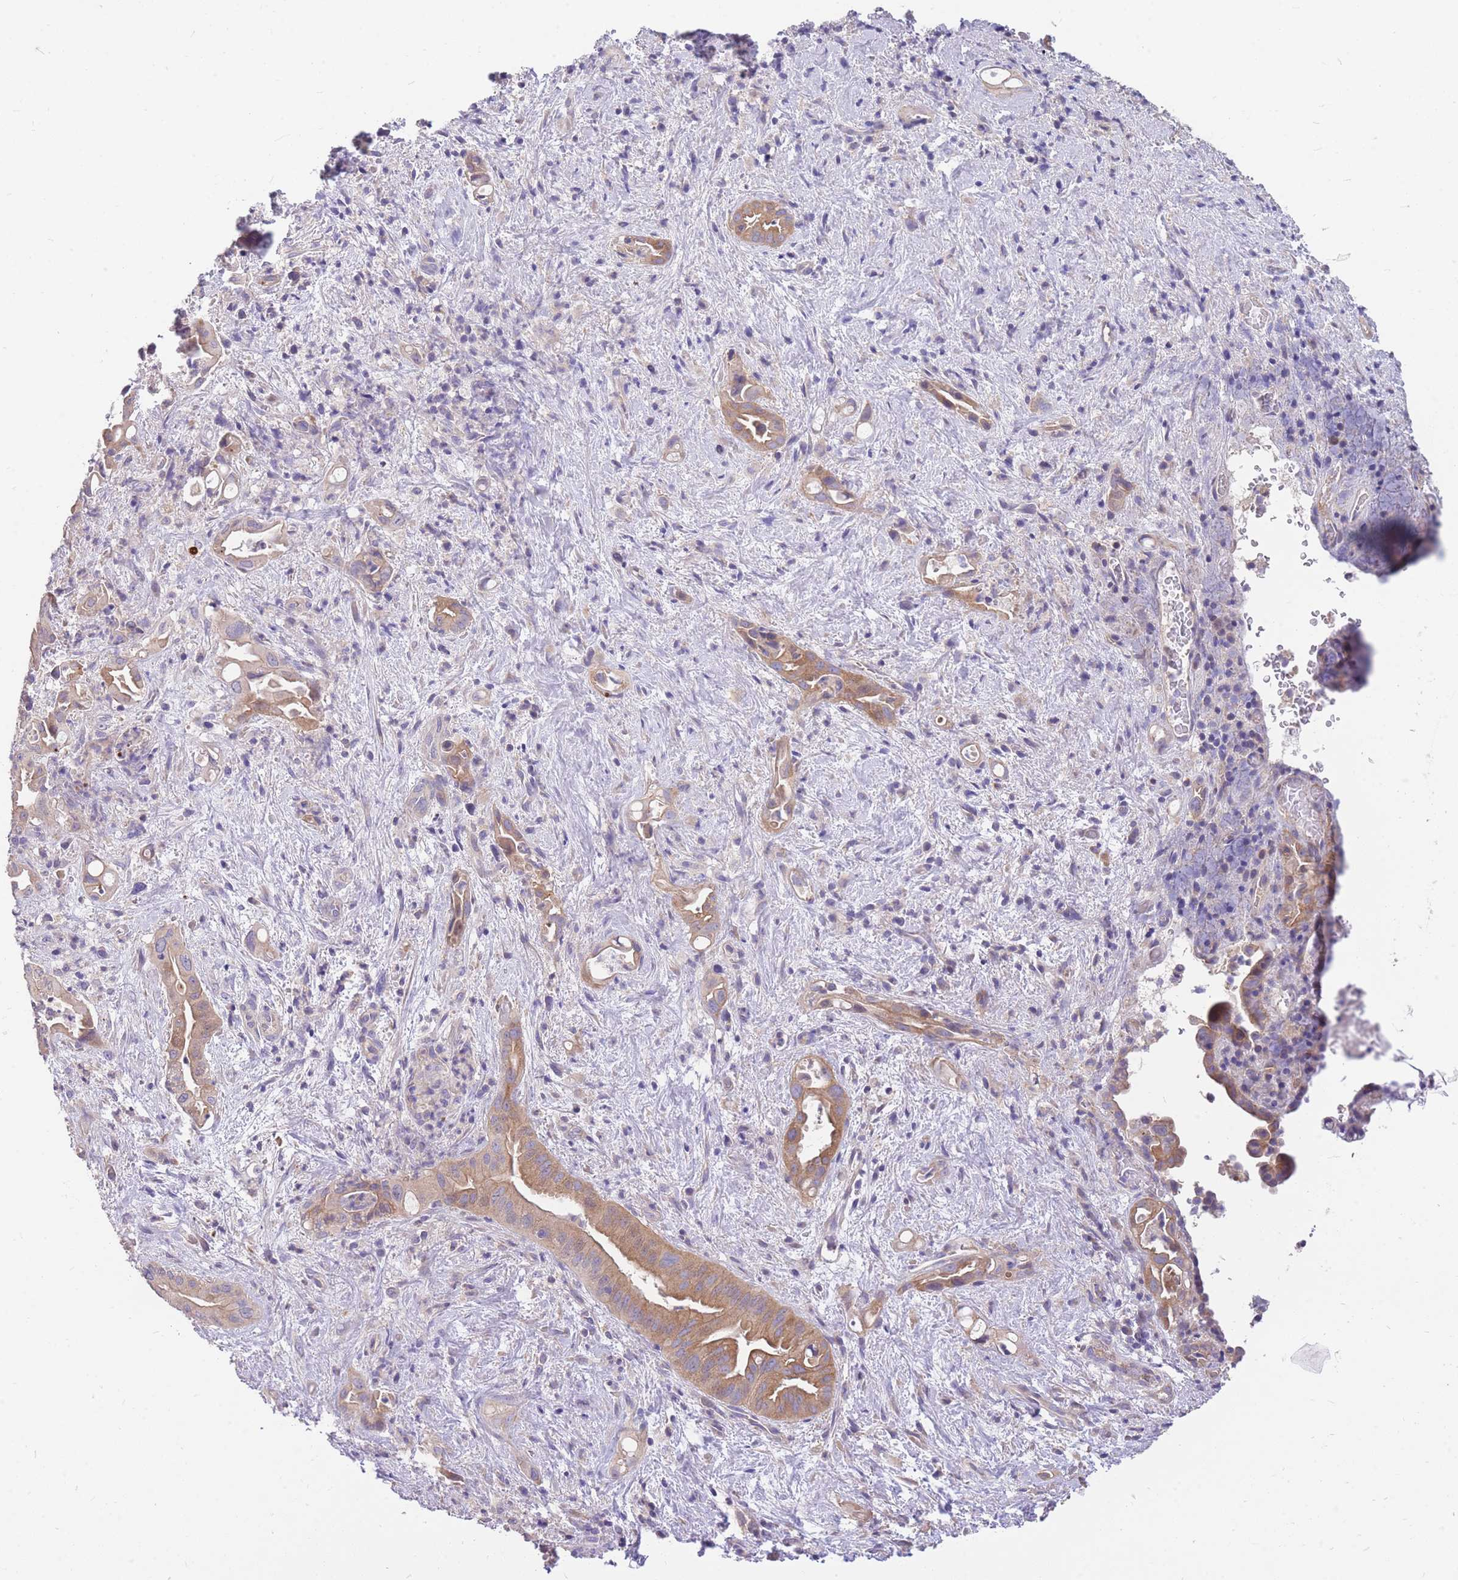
{"staining": {"intensity": "moderate", "quantity": ">75%", "location": "cytoplasmic/membranous"}, "tissue": "liver cancer", "cell_type": "Tumor cells", "image_type": "cancer", "snomed": [{"axis": "morphology", "description": "Cholangiocarcinoma"}, {"axis": "topography", "description": "Liver"}], "caption": "This histopathology image shows liver cancer stained with IHC to label a protein in brown. The cytoplasmic/membranous of tumor cells show moderate positivity for the protein. Nuclei are counter-stained blue.", "gene": "OR5T1", "patient": {"sex": "female", "age": 68}}